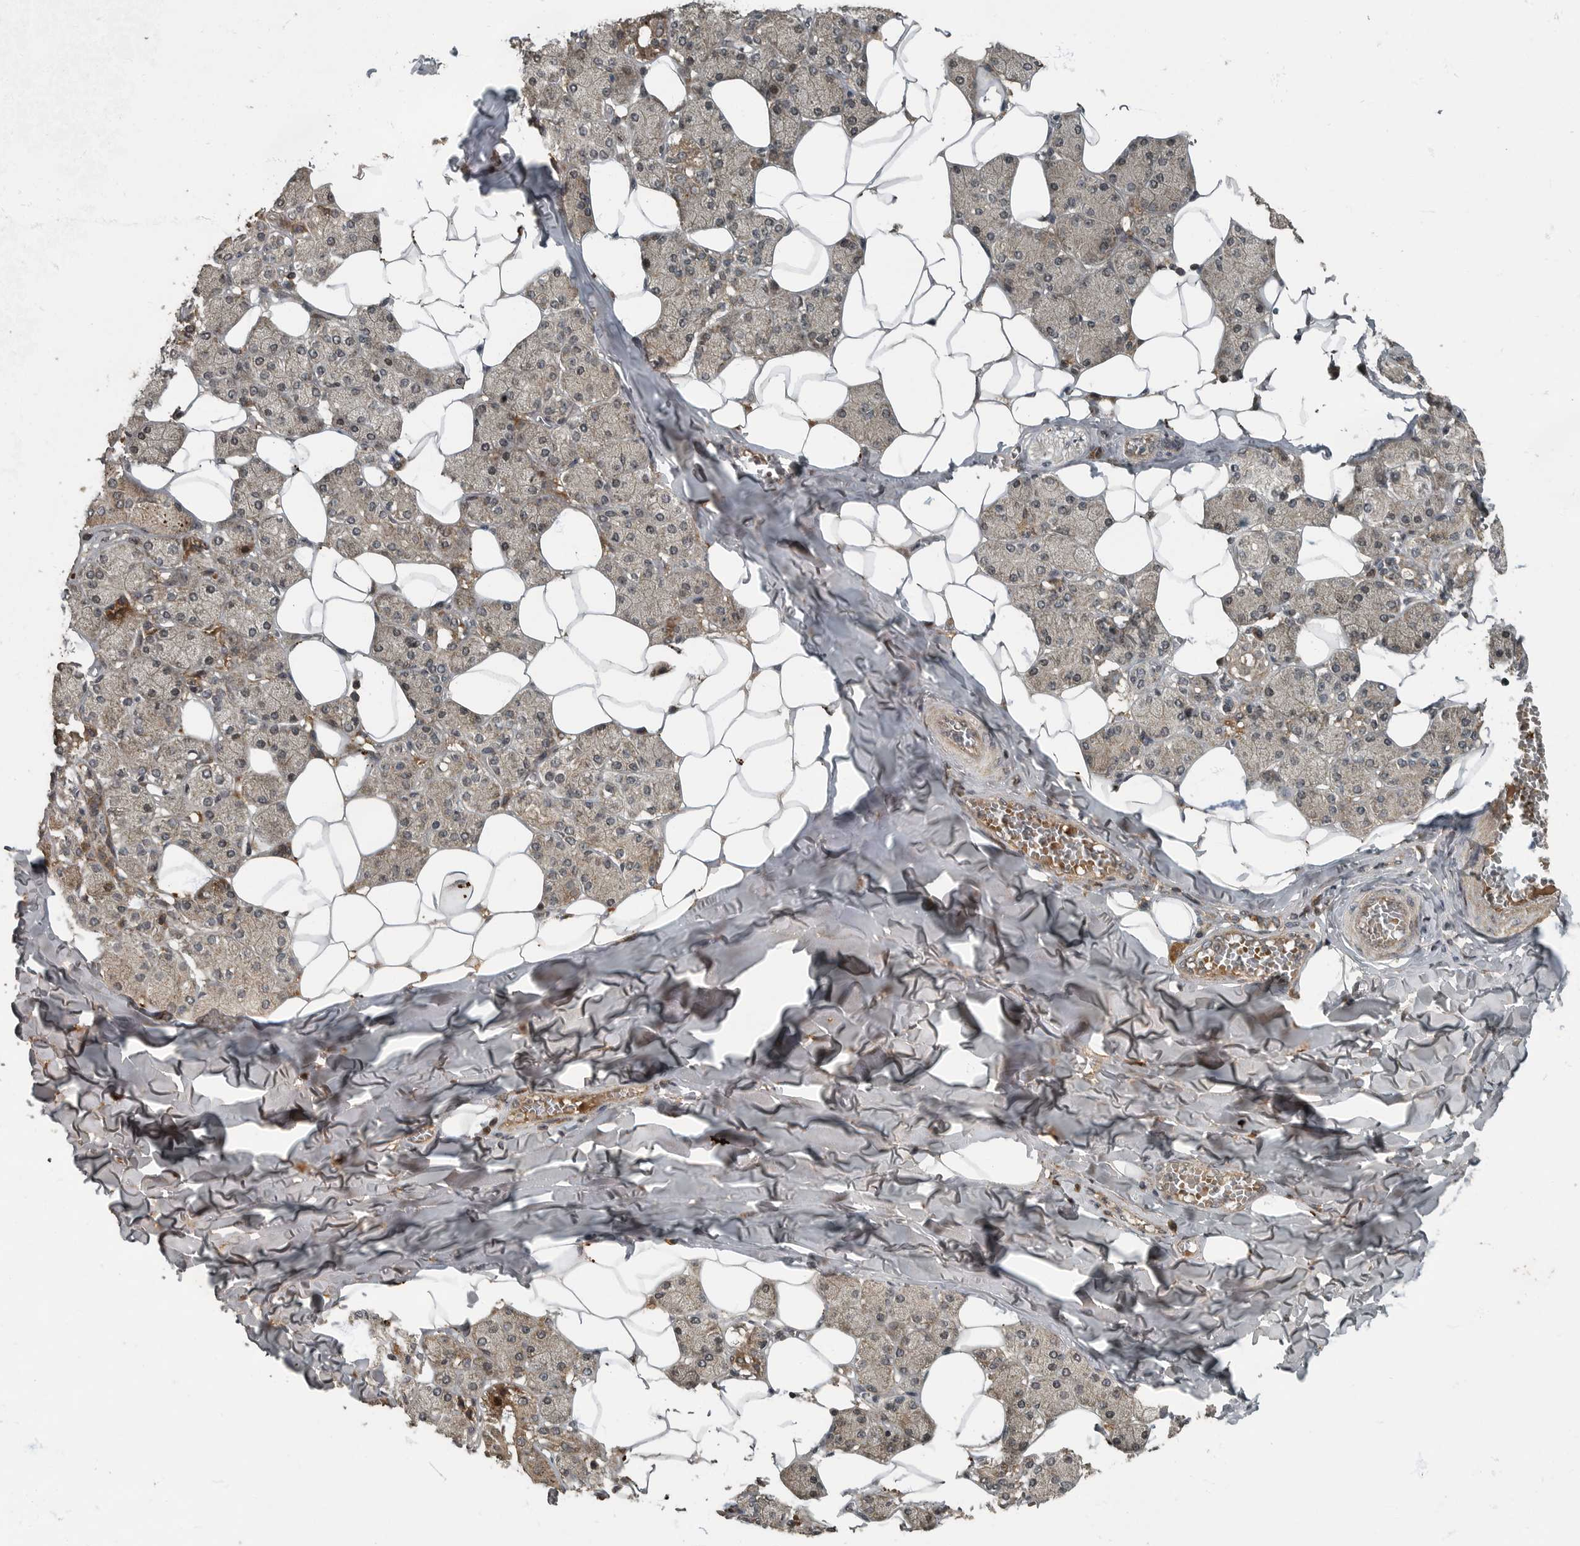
{"staining": {"intensity": "moderate", "quantity": "25%-75%", "location": "cytoplasmic/membranous,nuclear"}, "tissue": "salivary gland", "cell_type": "Glandular cells", "image_type": "normal", "snomed": [{"axis": "morphology", "description": "Normal tissue, NOS"}, {"axis": "topography", "description": "Salivary gland"}], "caption": "About 25%-75% of glandular cells in benign human salivary gland show moderate cytoplasmic/membranous,nuclear protein positivity as visualized by brown immunohistochemical staining.", "gene": "FOXO1", "patient": {"sex": "female", "age": 33}}